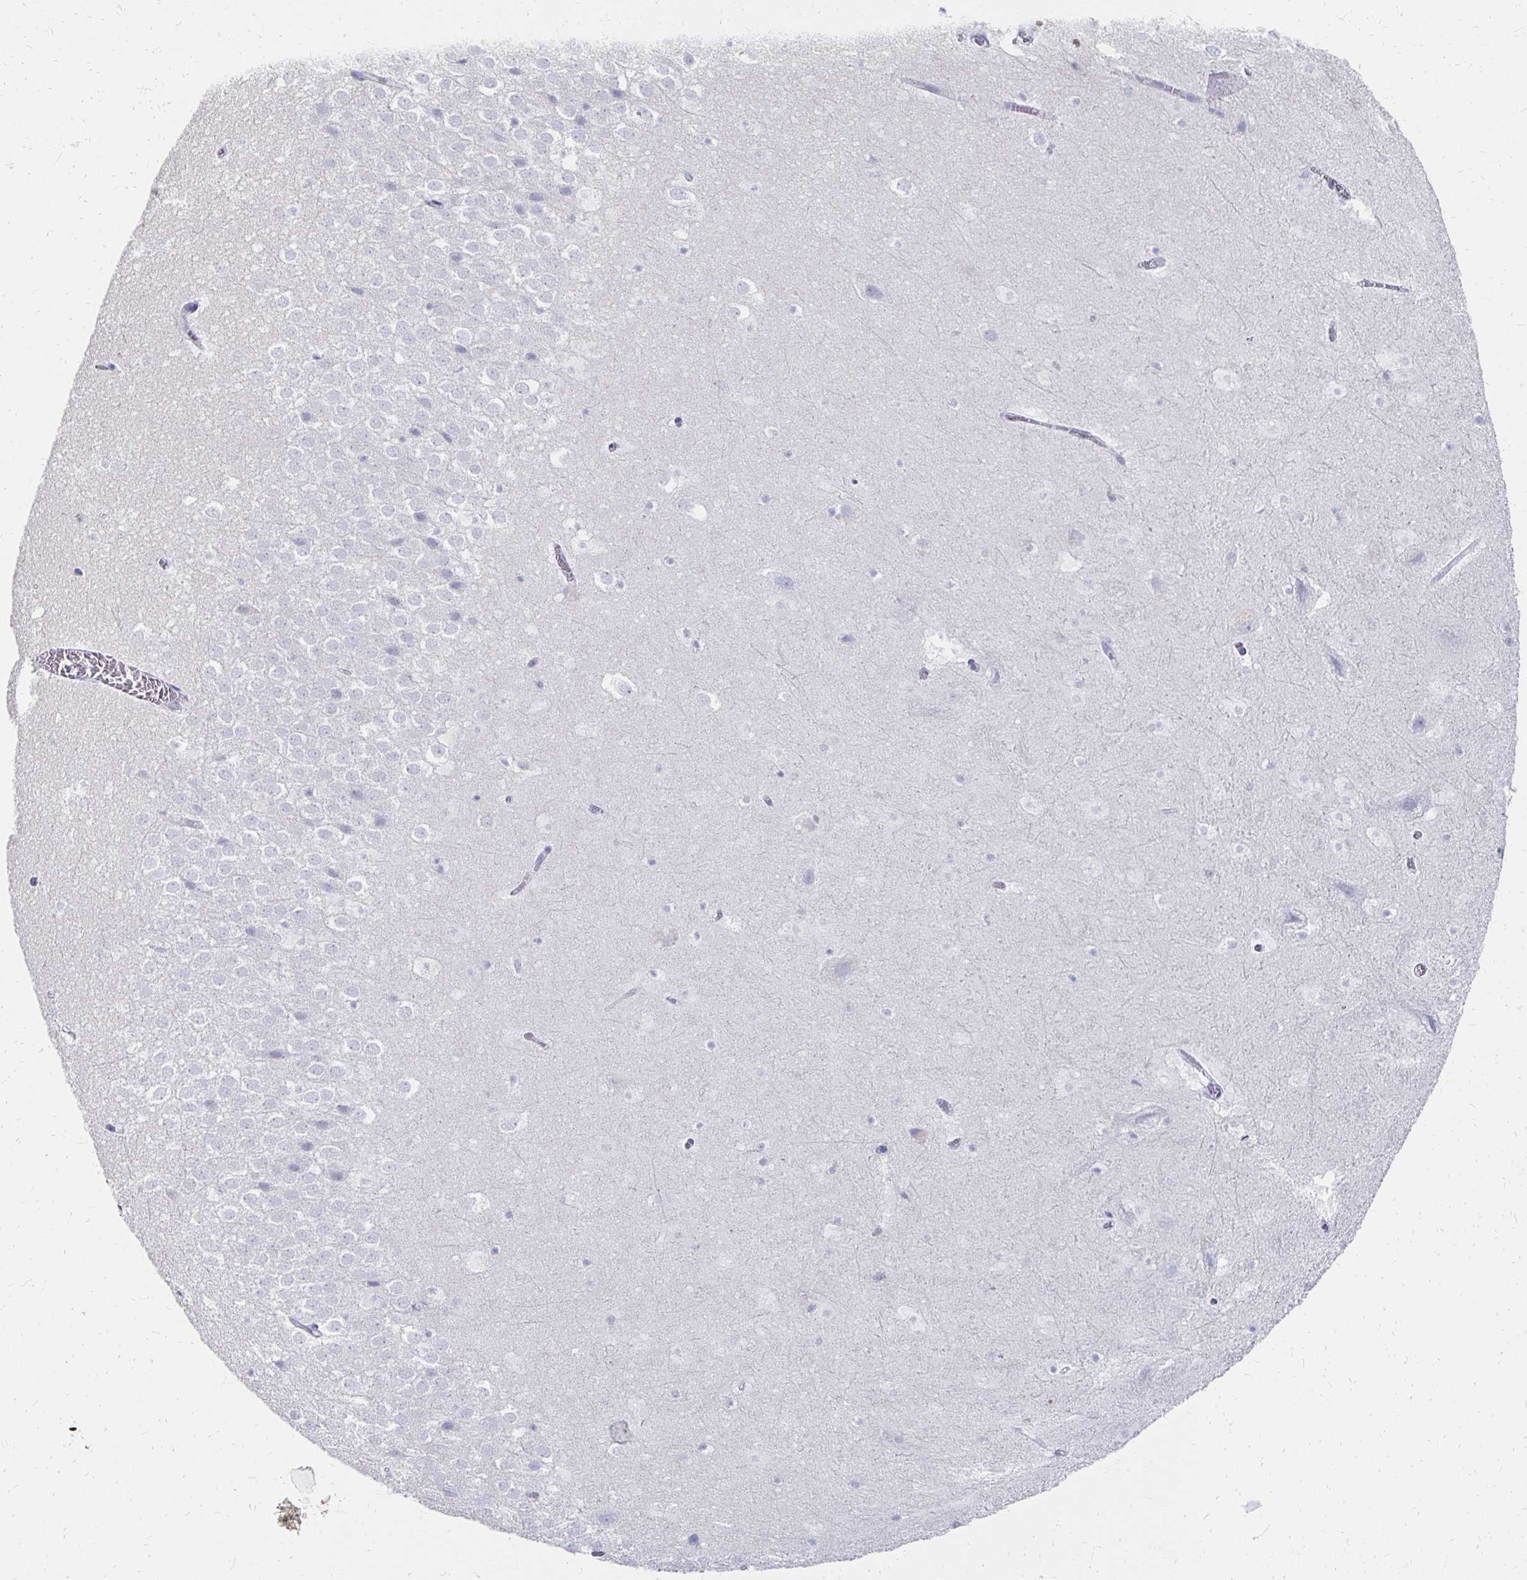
{"staining": {"intensity": "negative", "quantity": "none", "location": "none"}, "tissue": "hippocampus", "cell_type": "Glial cells", "image_type": "normal", "snomed": [{"axis": "morphology", "description": "Normal tissue, NOS"}, {"axis": "topography", "description": "Hippocampus"}], "caption": "This image is of benign hippocampus stained with immunohistochemistry to label a protein in brown with the nuclei are counter-stained blue. There is no positivity in glial cells.", "gene": "SYCP3", "patient": {"sex": "female", "age": 42}}